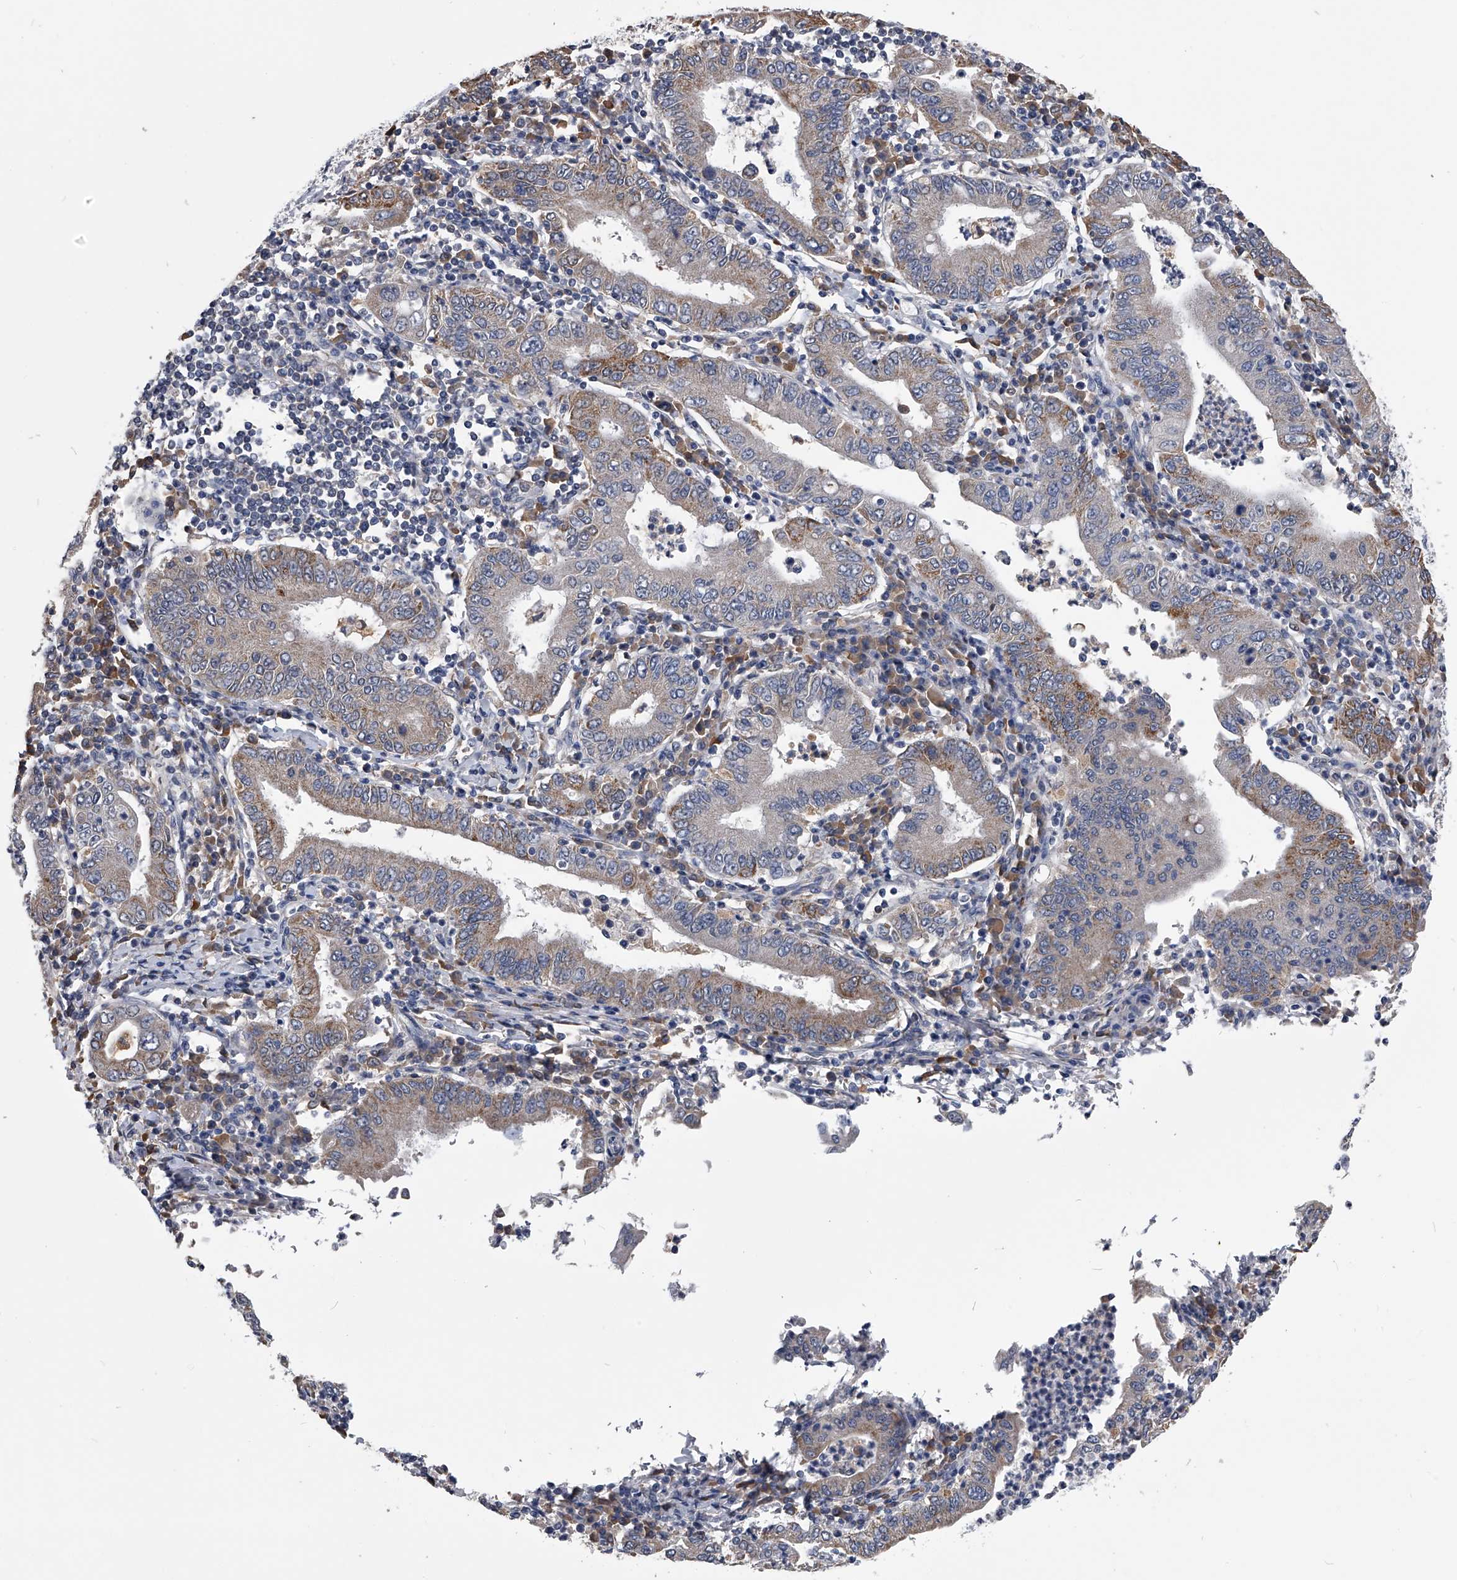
{"staining": {"intensity": "moderate", "quantity": "25%-75%", "location": "cytoplasmic/membranous"}, "tissue": "stomach cancer", "cell_type": "Tumor cells", "image_type": "cancer", "snomed": [{"axis": "morphology", "description": "Normal tissue, NOS"}, {"axis": "morphology", "description": "Adenocarcinoma, NOS"}, {"axis": "topography", "description": "Esophagus"}, {"axis": "topography", "description": "Stomach, upper"}, {"axis": "topography", "description": "Peripheral nerve tissue"}], "caption": "This histopathology image displays immunohistochemistry staining of human stomach cancer (adenocarcinoma), with medium moderate cytoplasmic/membranous positivity in approximately 25%-75% of tumor cells.", "gene": "OAT", "patient": {"sex": "male", "age": 62}}